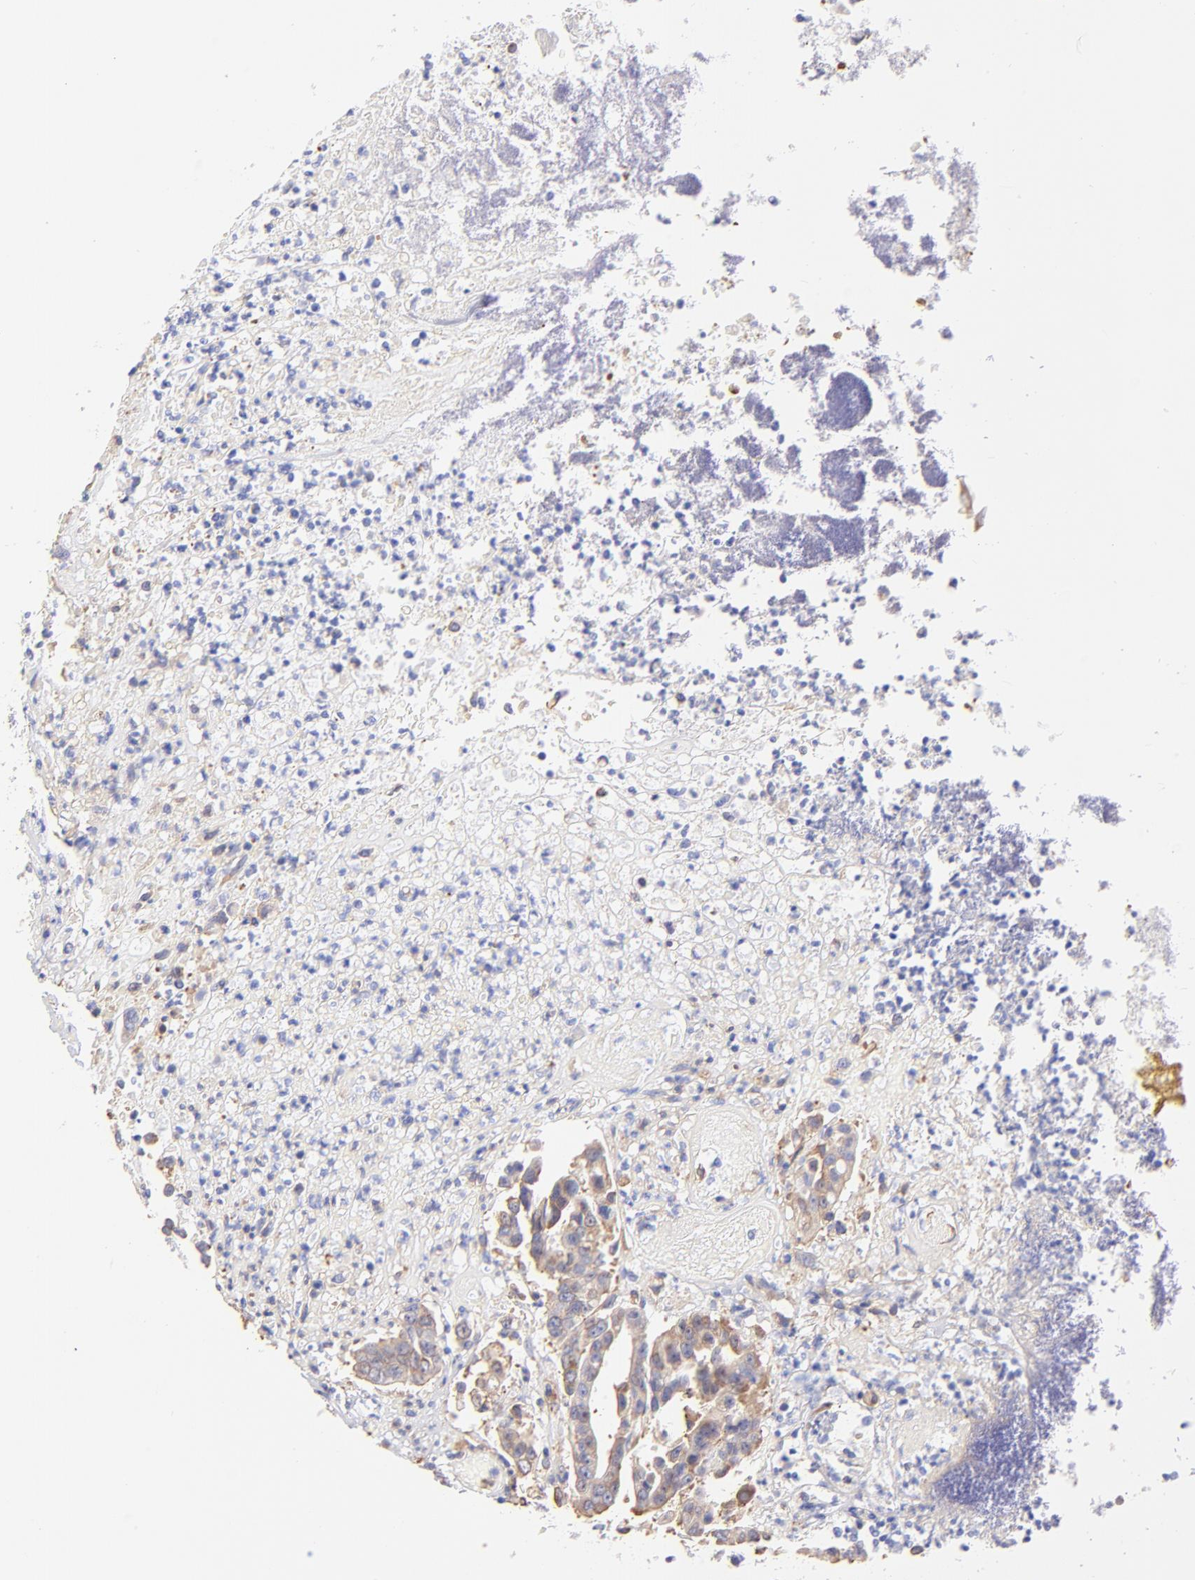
{"staining": {"intensity": "moderate", "quantity": ">75%", "location": "cytoplasmic/membranous"}, "tissue": "colorectal cancer", "cell_type": "Tumor cells", "image_type": "cancer", "snomed": [{"axis": "morphology", "description": "Adenocarcinoma, NOS"}, {"axis": "topography", "description": "Colon"}], "caption": "Human colorectal cancer stained for a protein (brown) demonstrates moderate cytoplasmic/membranous positive expression in about >75% of tumor cells.", "gene": "RPL30", "patient": {"sex": "female", "age": 70}}